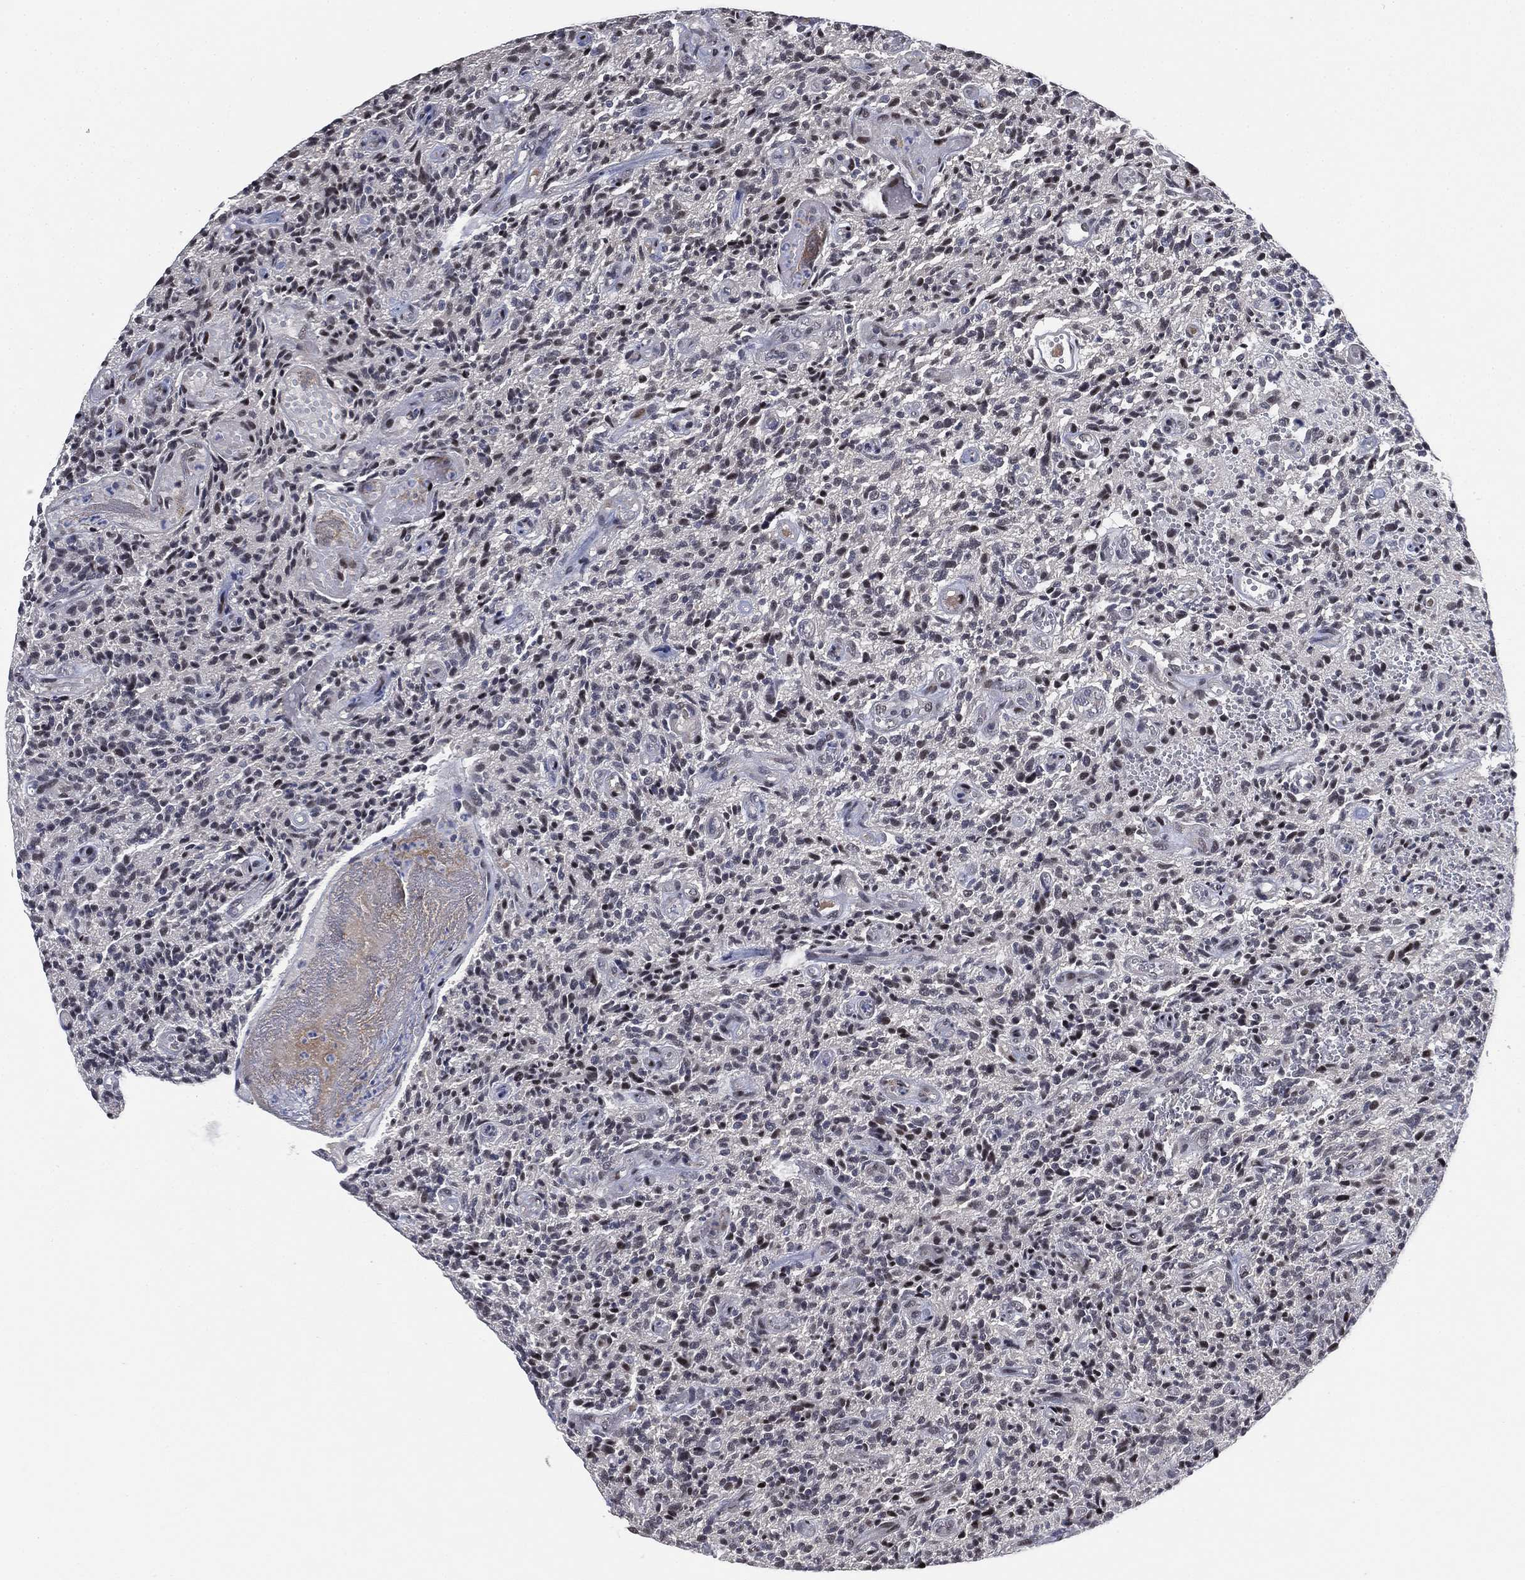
{"staining": {"intensity": "negative", "quantity": "none", "location": "none"}, "tissue": "glioma", "cell_type": "Tumor cells", "image_type": "cancer", "snomed": [{"axis": "morphology", "description": "Glioma, malignant, High grade"}, {"axis": "topography", "description": "Brain"}], "caption": "Tumor cells are negative for brown protein staining in malignant high-grade glioma. (DAB immunohistochemistry (IHC) visualized using brightfield microscopy, high magnification).", "gene": "ZSCAN30", "patient": {"sex": "male", "age": 64}}